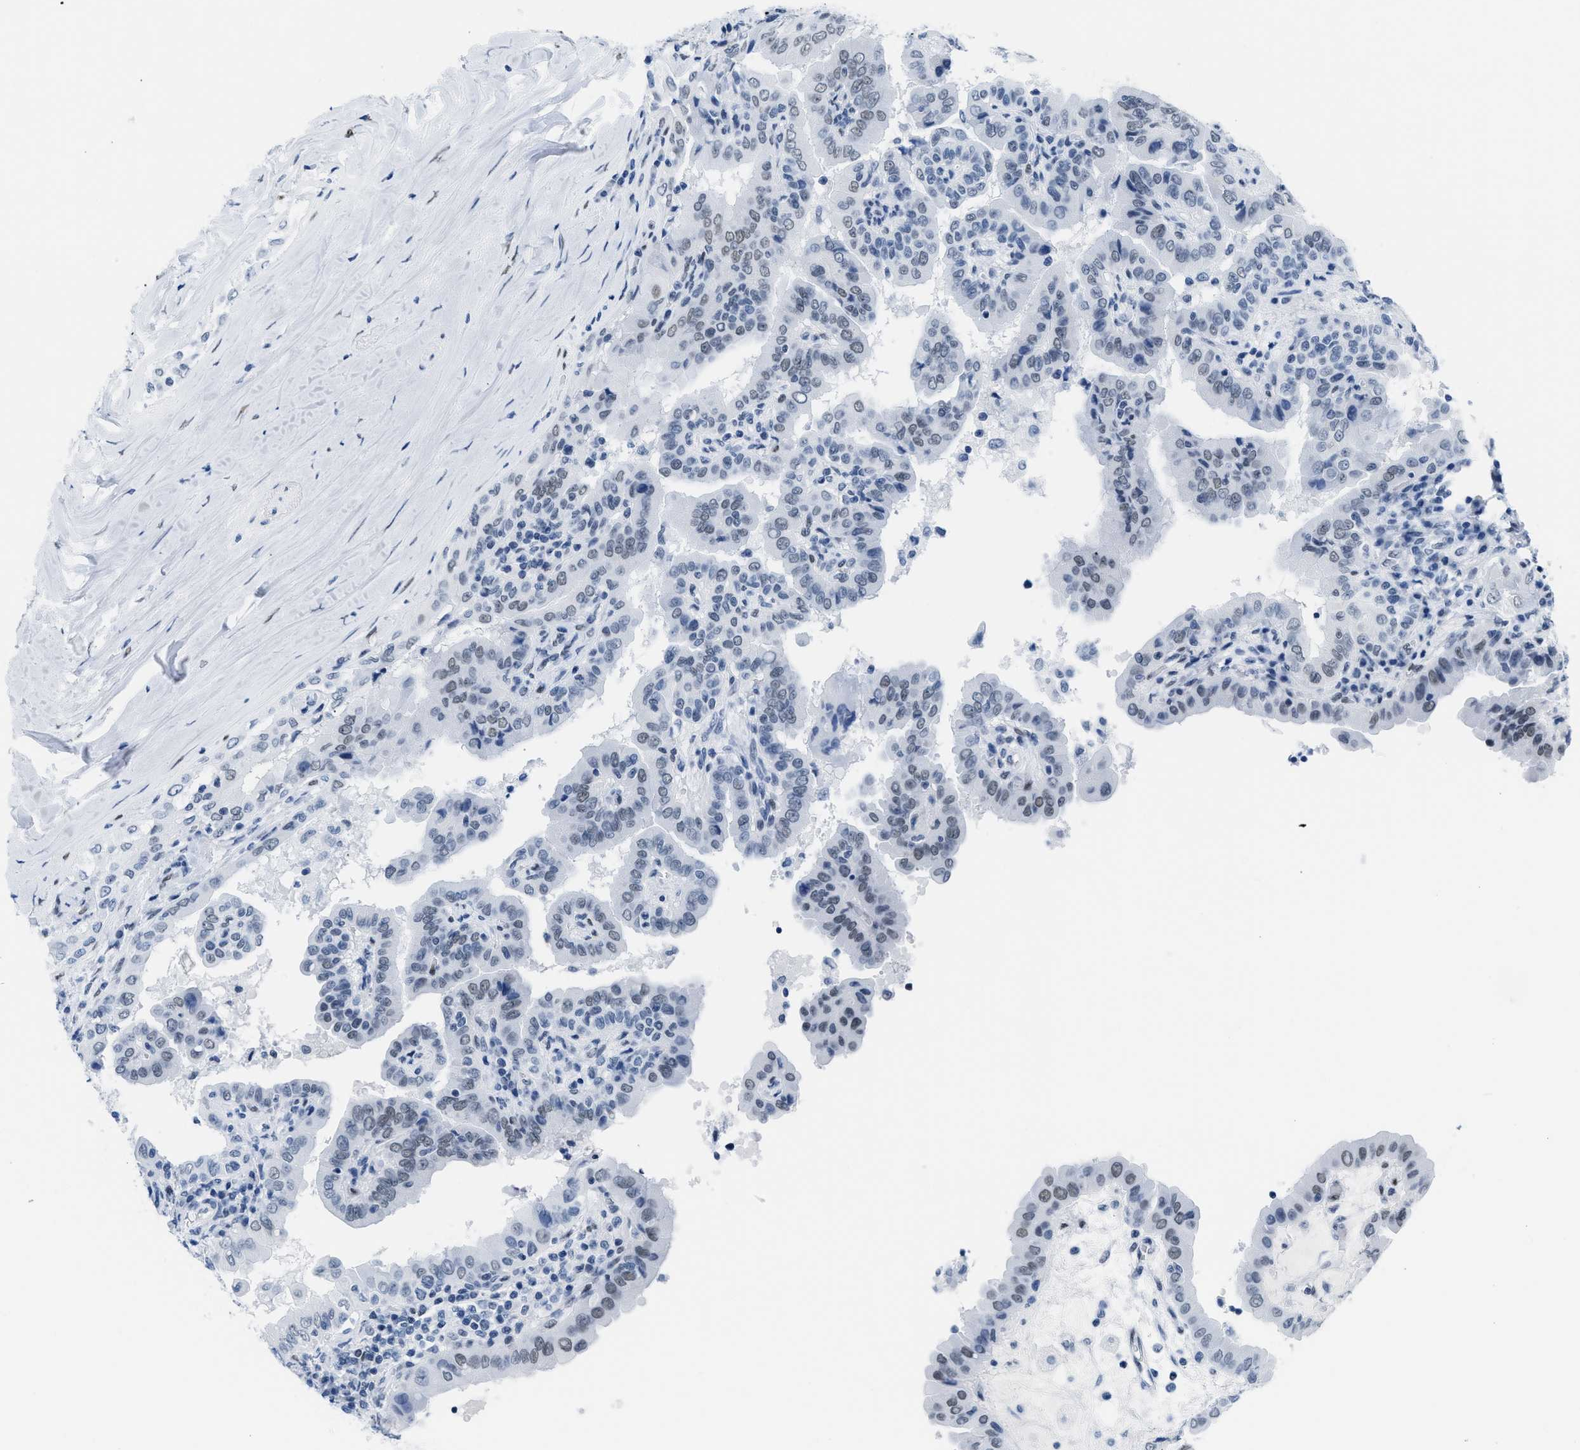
{"staining": {"intensity": "weak", "quantity": "<25%", "location": "nuclear"}, "tissue": "thyroid cancer", "cell_type": "Tumor cells", "image_type": "cancer", "snomed": [{"axis": "morphology", "description": "Papillary adenocarcinoma, NOS"}, {"axis": "topography", "description": "Thyroid gland"}], "caption": "Photomicrograph shows no protein expression in tumor cells of papillary adenocarcinoma (thyroid) tissue. (DAB IHC with hematoxylin counter stain).", "gene": "CTBP1", "patient": {"sex": "male", "age": 33}}